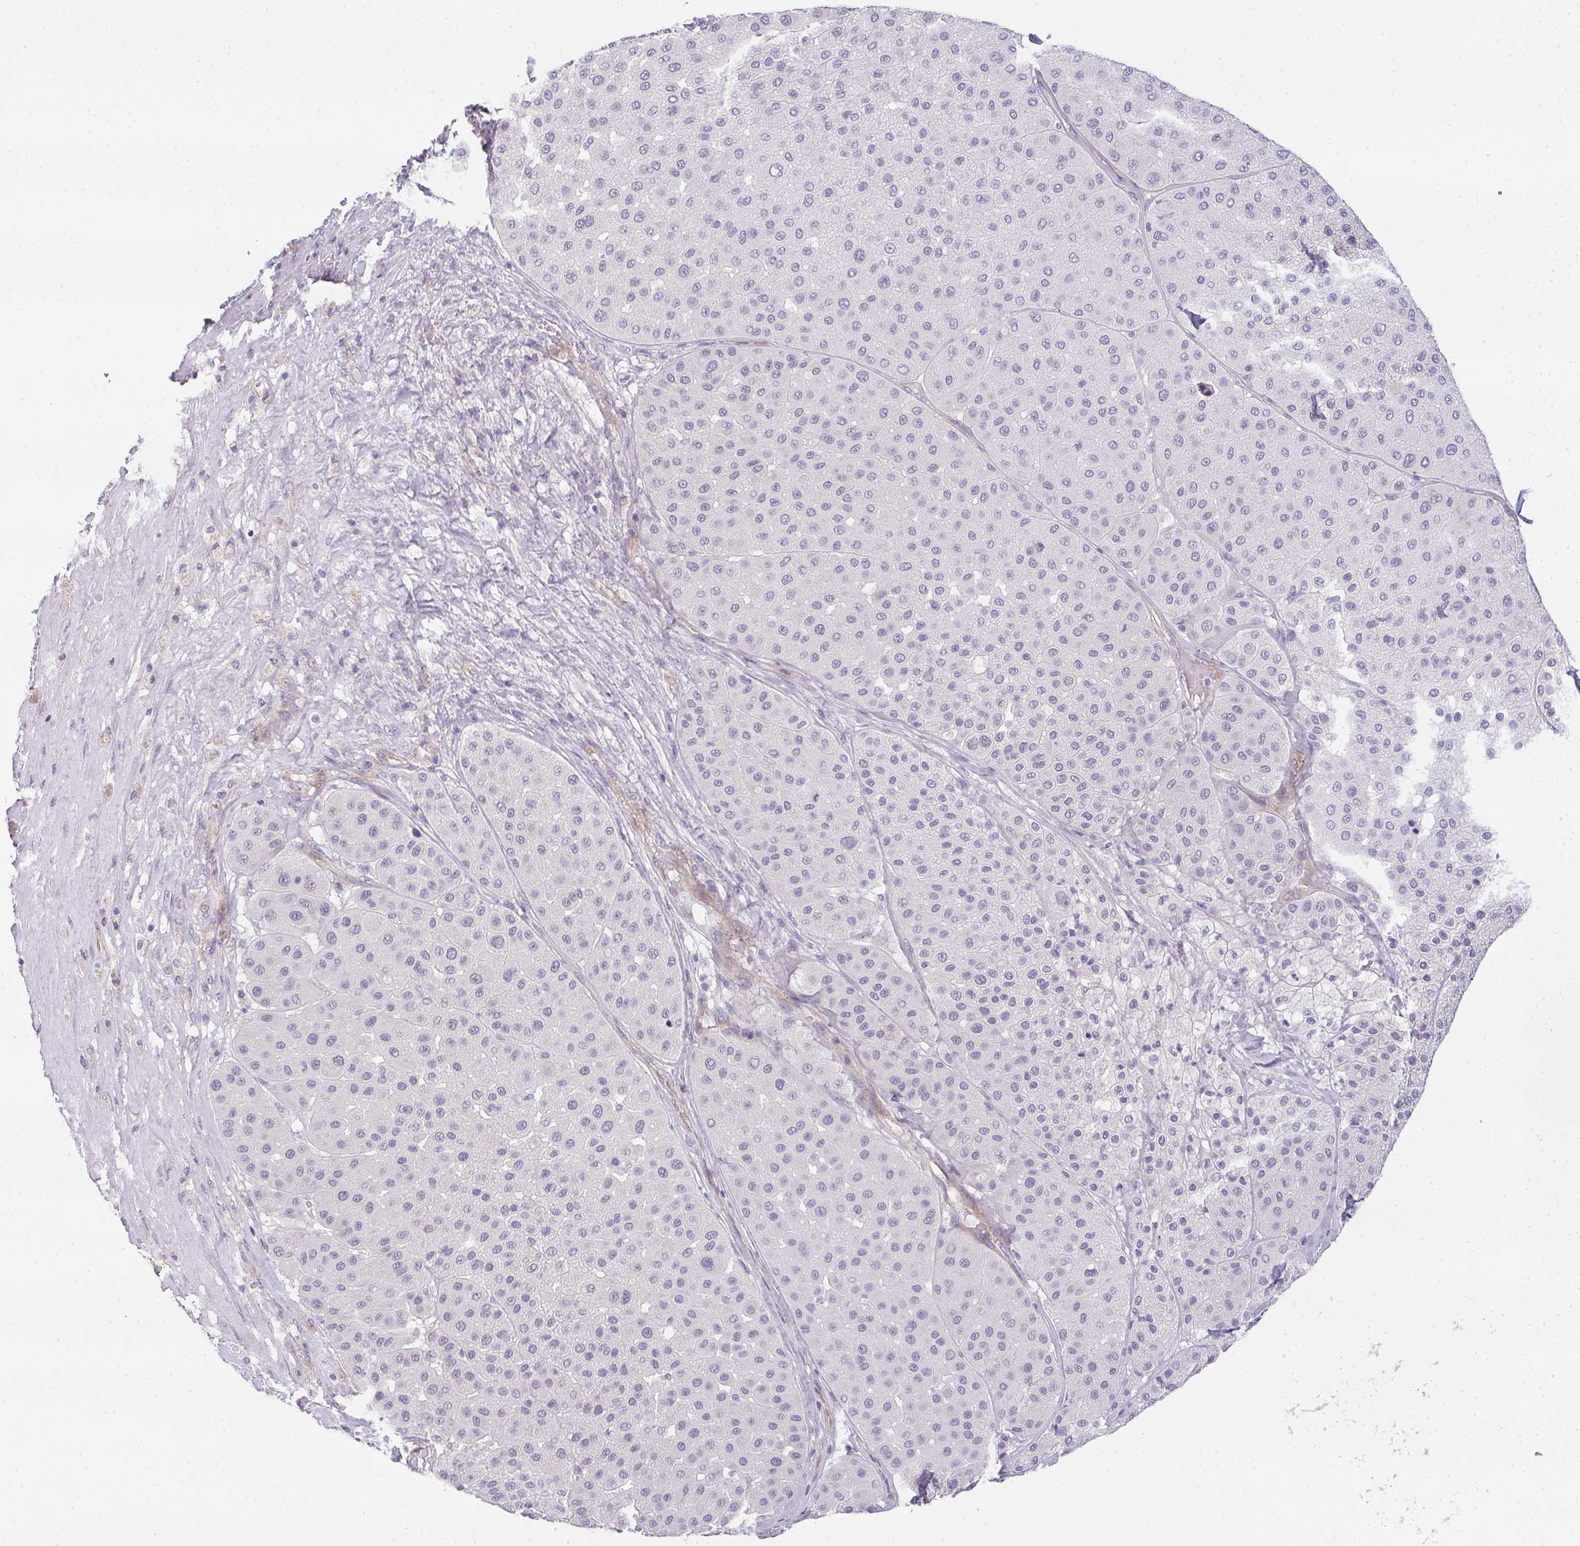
{"staining": {"intensity": "negative", "quantity": "none", "location": "none"}, "tissue": "melanoma", "cell_type": "Tumor cells", "image_type": "cancer", "snomed": [{"axis": "morphology", "description": "Malignant melanoma, Metastatic site"}, {"axis": "topography", "description": "Smooth muscle"}], "caption": "Immunohistochemistry (IHC) photomicrograph of human malignant melanoma (metastatic site) stained for a protein (brown), which reveals no staining in tumor cells.", "gene": "FILIP1", "patient": {"sex": "male", "age": 41}}